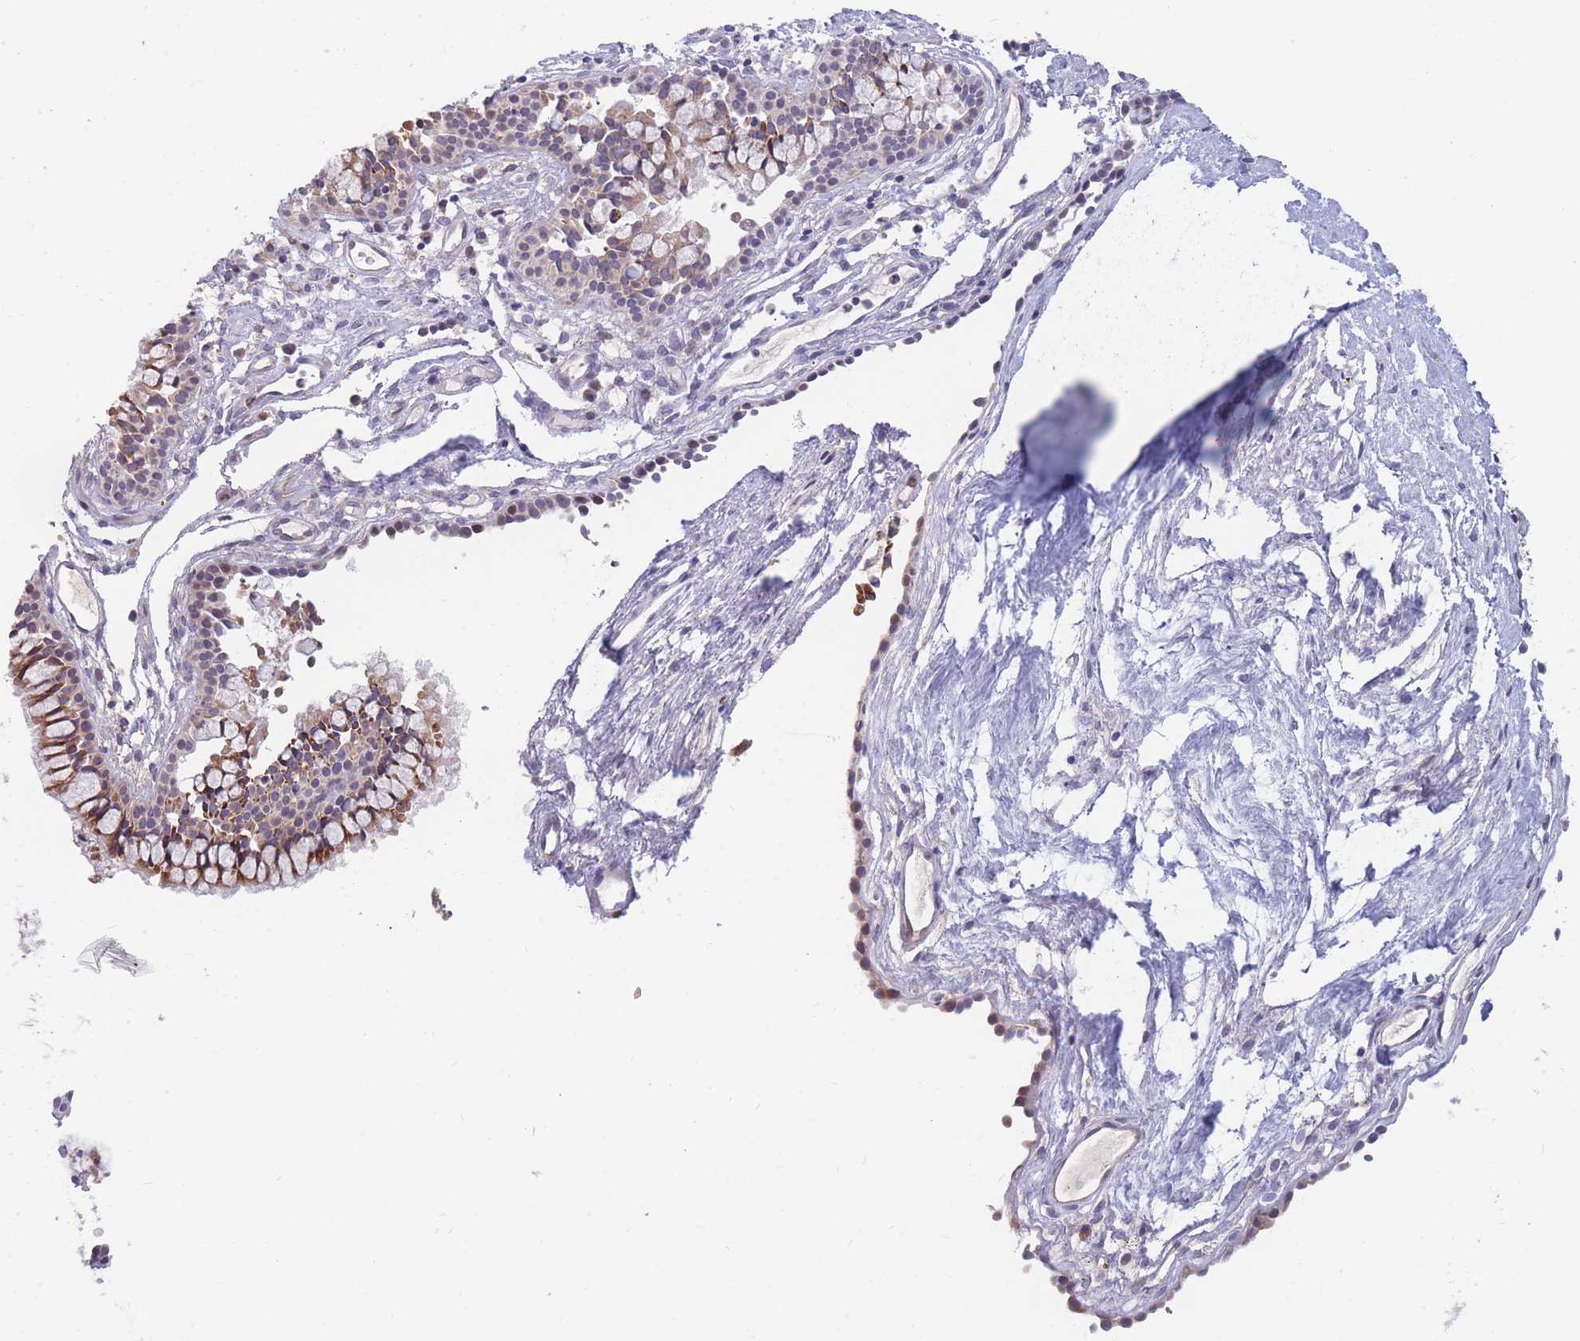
{"staining": {"intensity": "moderate", "quantity": ">75%", "location": "cytoplasmic/membranous"}, "tissue": "nasopharynx", "cell_type": "Respiratory epithelial cells", "image_type": "normal", "snomed": [{"axis": "morphology", "description": "Normal tissue, NOS"}, {"axis": "topography", "description": "Nasopharynx"}], "caption": "The micrograph demonstrates a brown stain indicating the presence of a protein in the cytoplasmic/membranous of respiratory epithelial cells in nasopharynx.", "gene": "TMEM131L", "patient": {"sex": "male", "age": 82}}